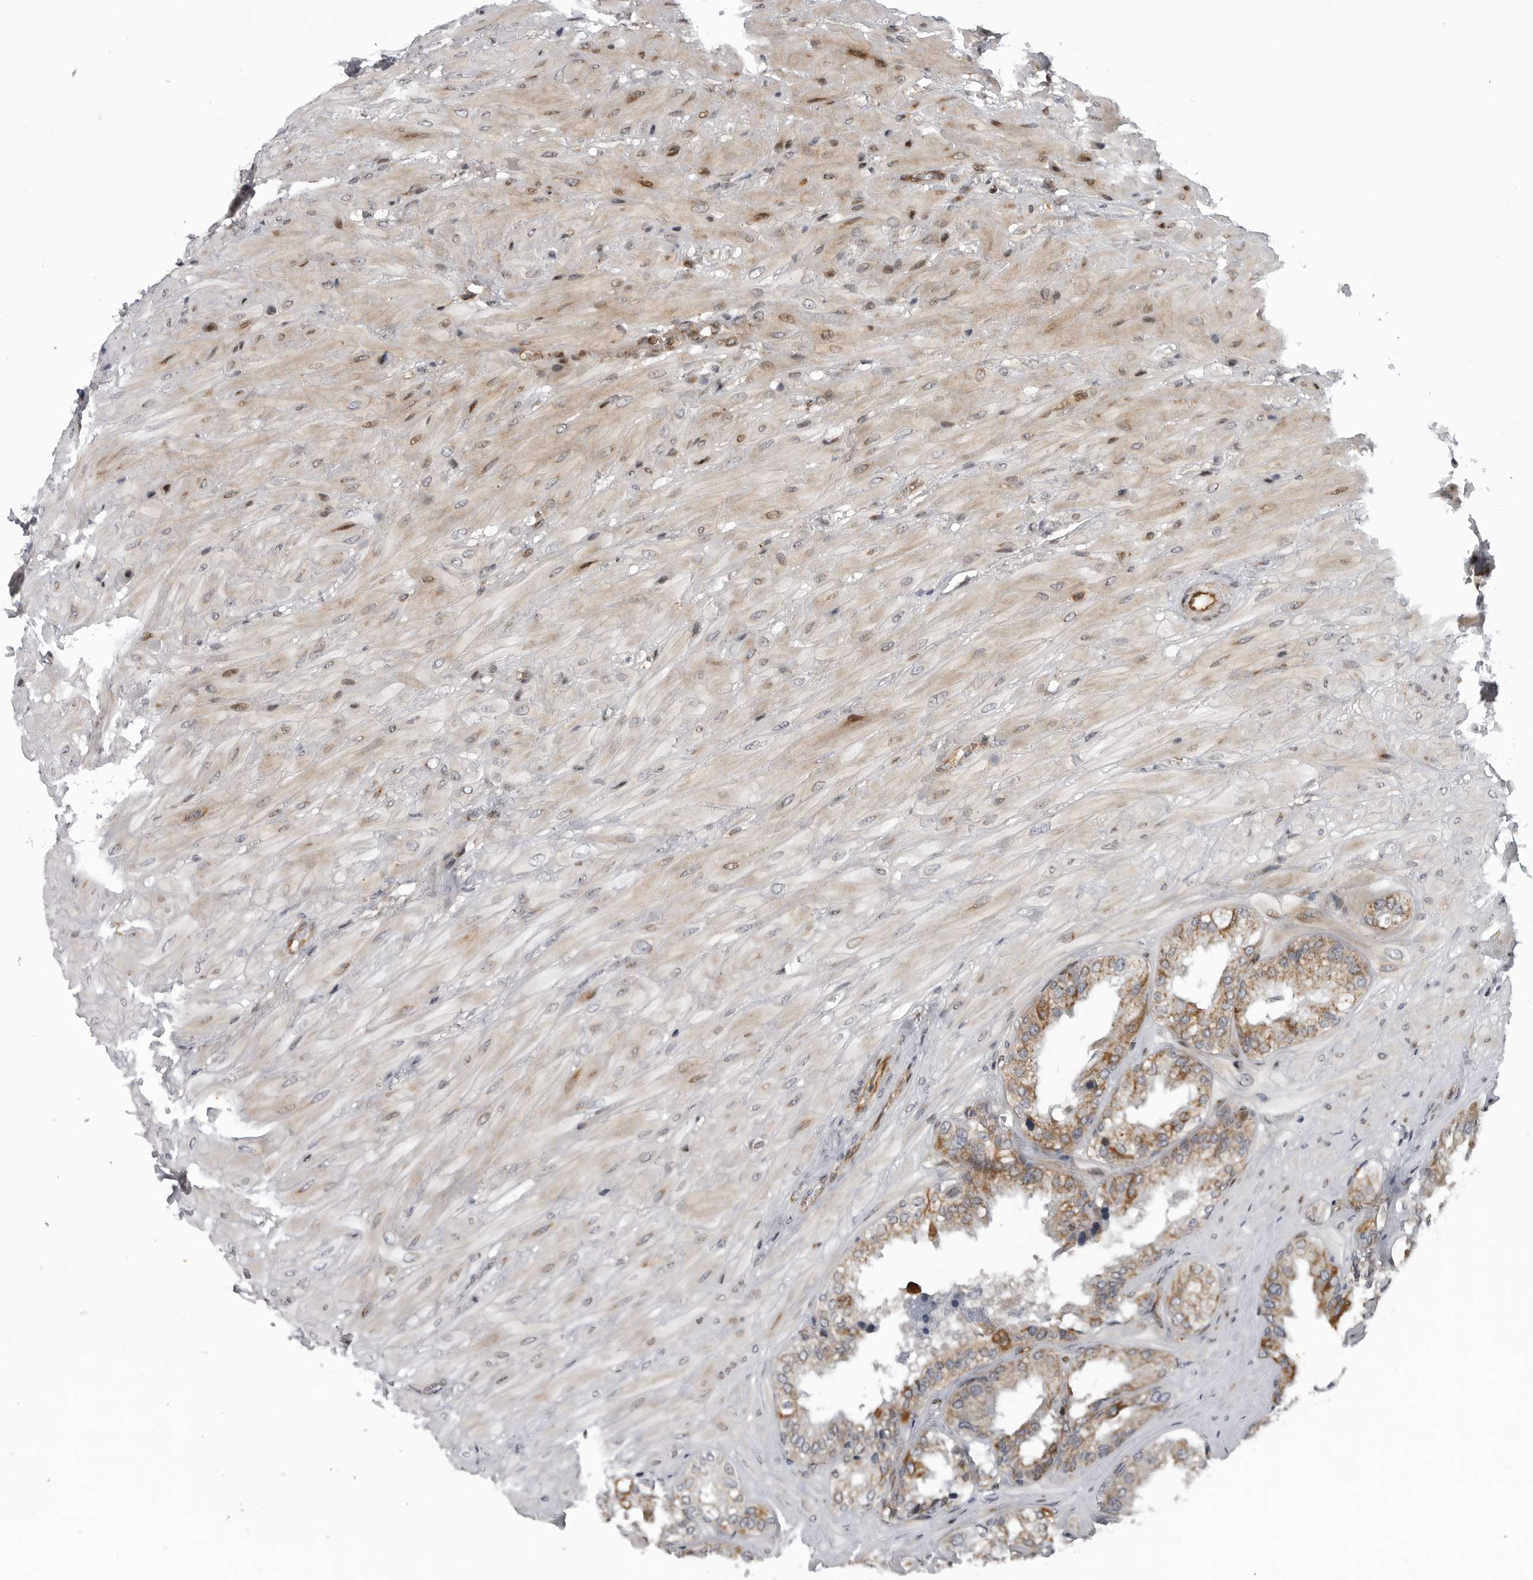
{"staining": {"intensity": "moderate", "quantity": ">75%", "location": "cytoplasmic/membranous"}, "tissue": "seminal vesicle", "cell_type": "Glandular cells", "image_type": "normal", "snomed": [{"axis": "morphology", "description": "Normal tissue, NOS"}, {"axis": "topography", "description": "Prostate"}, {"axis": "topography", "description": "Seminal veicle"}], "caption": "Immunohistochemical staining of unremarkable seminal vesicle reveals >75% levels of moderate cytoplasmic/membranous protein expression in approximately >75% of glandular cells.", "gene": "ABL1", "patient": {"sex": "male", "age": 51}}